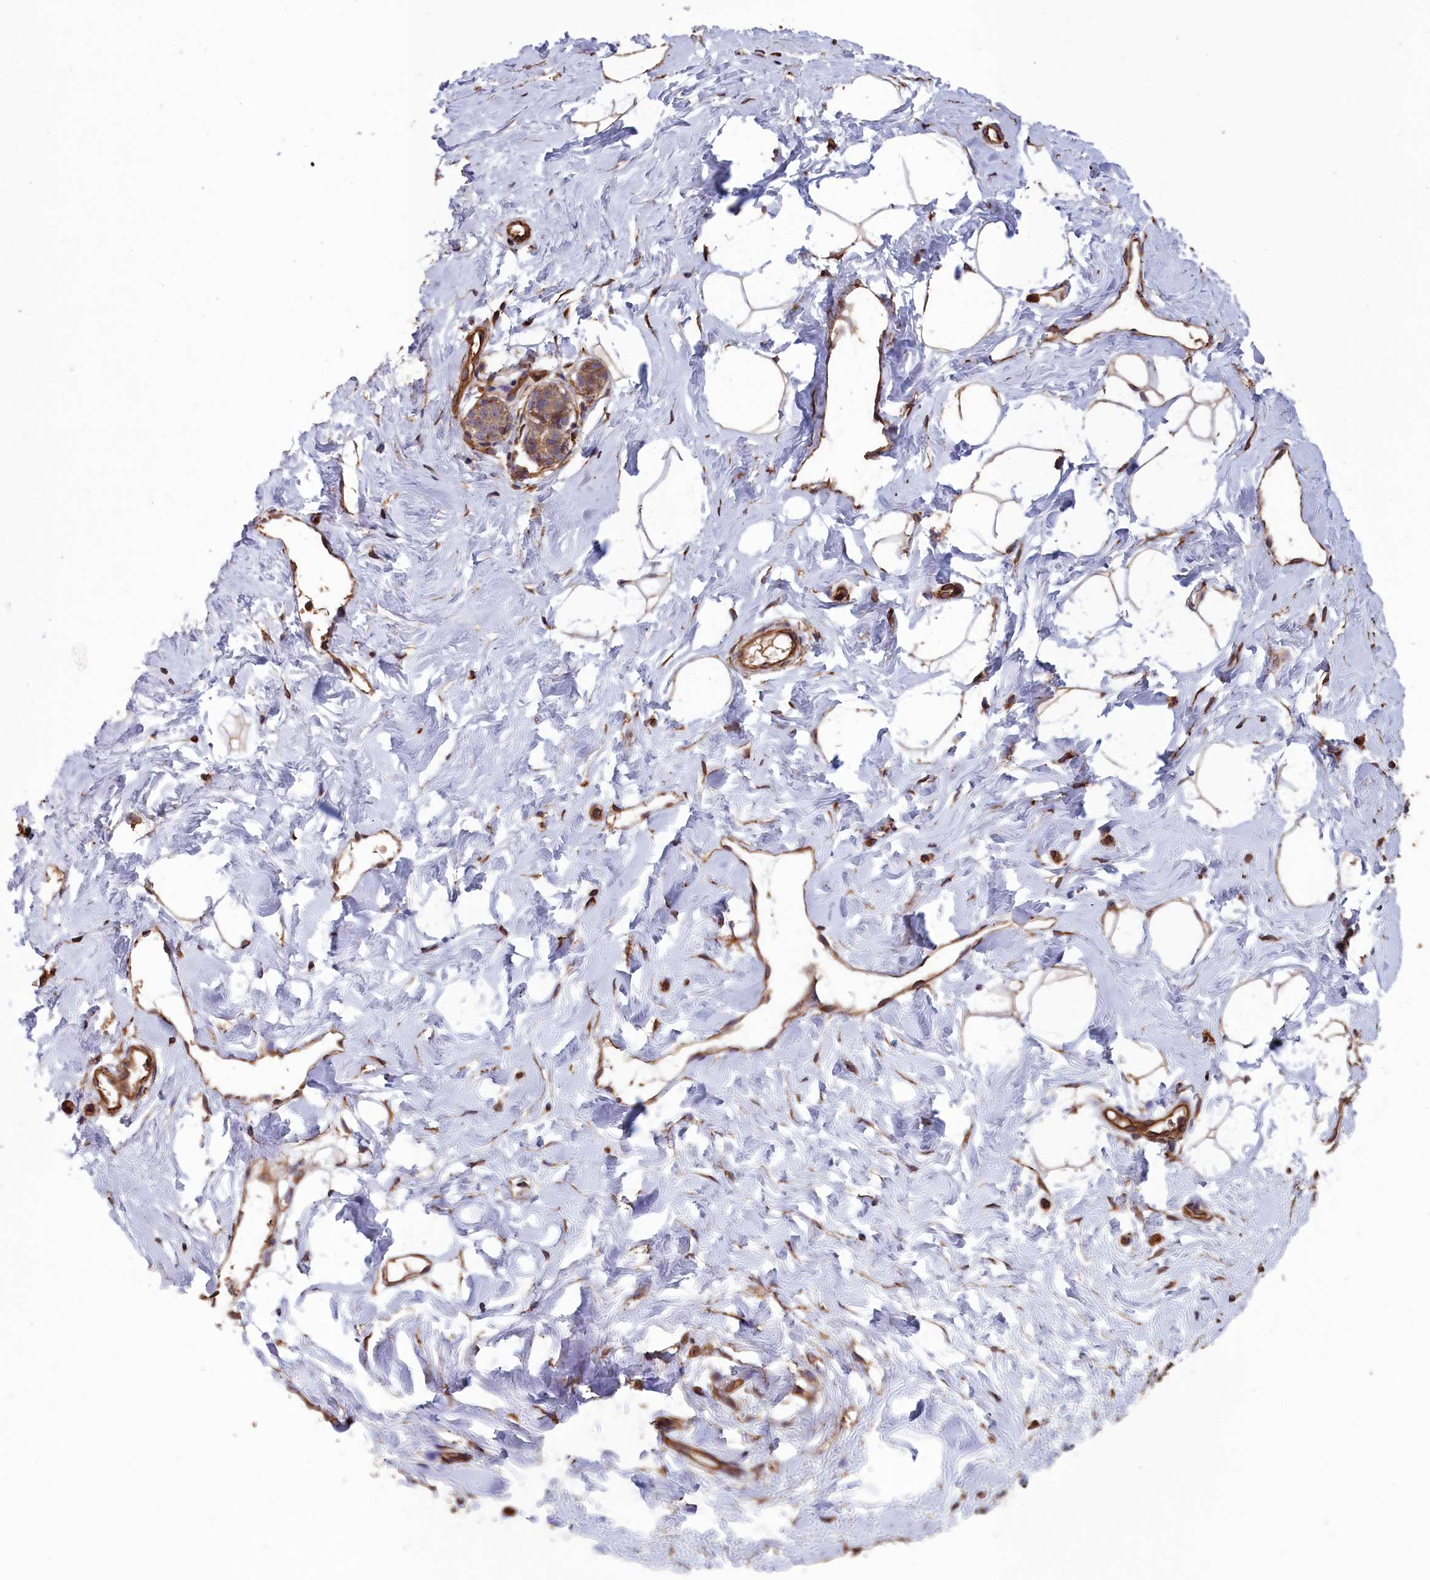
{"staining": {"intensity": "strong", "quantity": ">75%", "location": "cytoplasmic/membranous,nuclear"}, "tissue": "breast", "cell_type": "Adipocytes", "image_type": "normal", "snomed": [{"axis": "morphology", "description": "Normal tissue, NOS"}, {"axis": "morphology", "description": "Adenoma, NOS"}, {"axis": "topography", "description": "Breast"}], "caption": "Immunohistochemistry (IHC) of normal human breast displays high levels of strong cytoplasmic/membranous,nuclear staining in approximately >75% of adipocytes.", "gene": "DAPK3", "patient": {"sex": "female", "age": 23}}